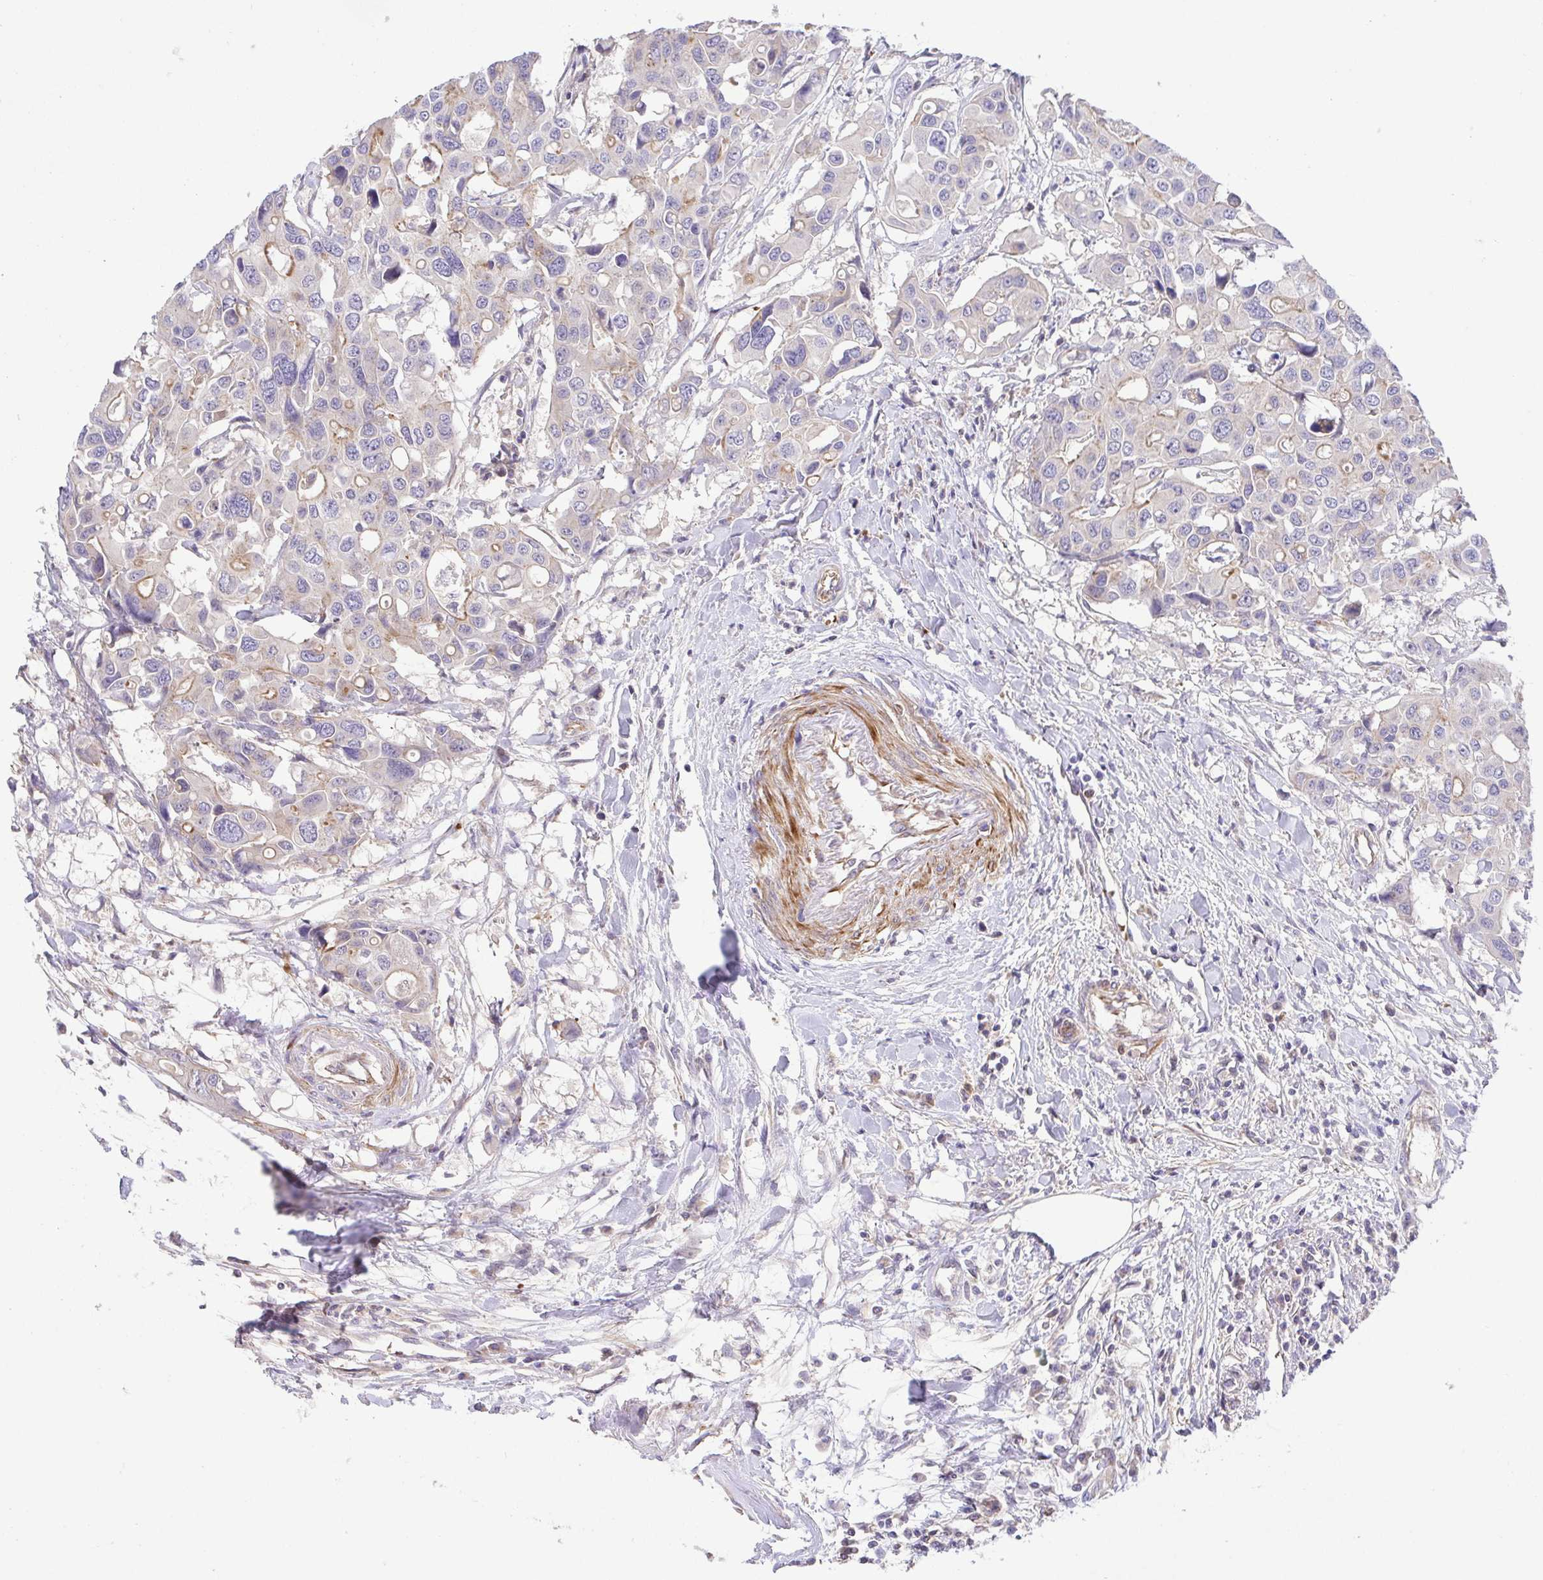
{"staining": {"intensity": "weak", "quantity": "<25%", "location": "cytoplasmic/membranous"}, "tissue": "colorectal cancer", "cell_type": "Tumor cells", "image_type": "cancer", "snomed": [{"axis": "morphology", "description": "Adenocarcinoma, NOS"}, {"axis": "topography", "description": "Colon"}], "caption": "This is an immunohistochemistry (IHC) photomicrograph of colorectal adenocarcinoma. There is no expression in tumor cells.", "gene": "IDE", "patient": {"sex": "male", "age": 77}}